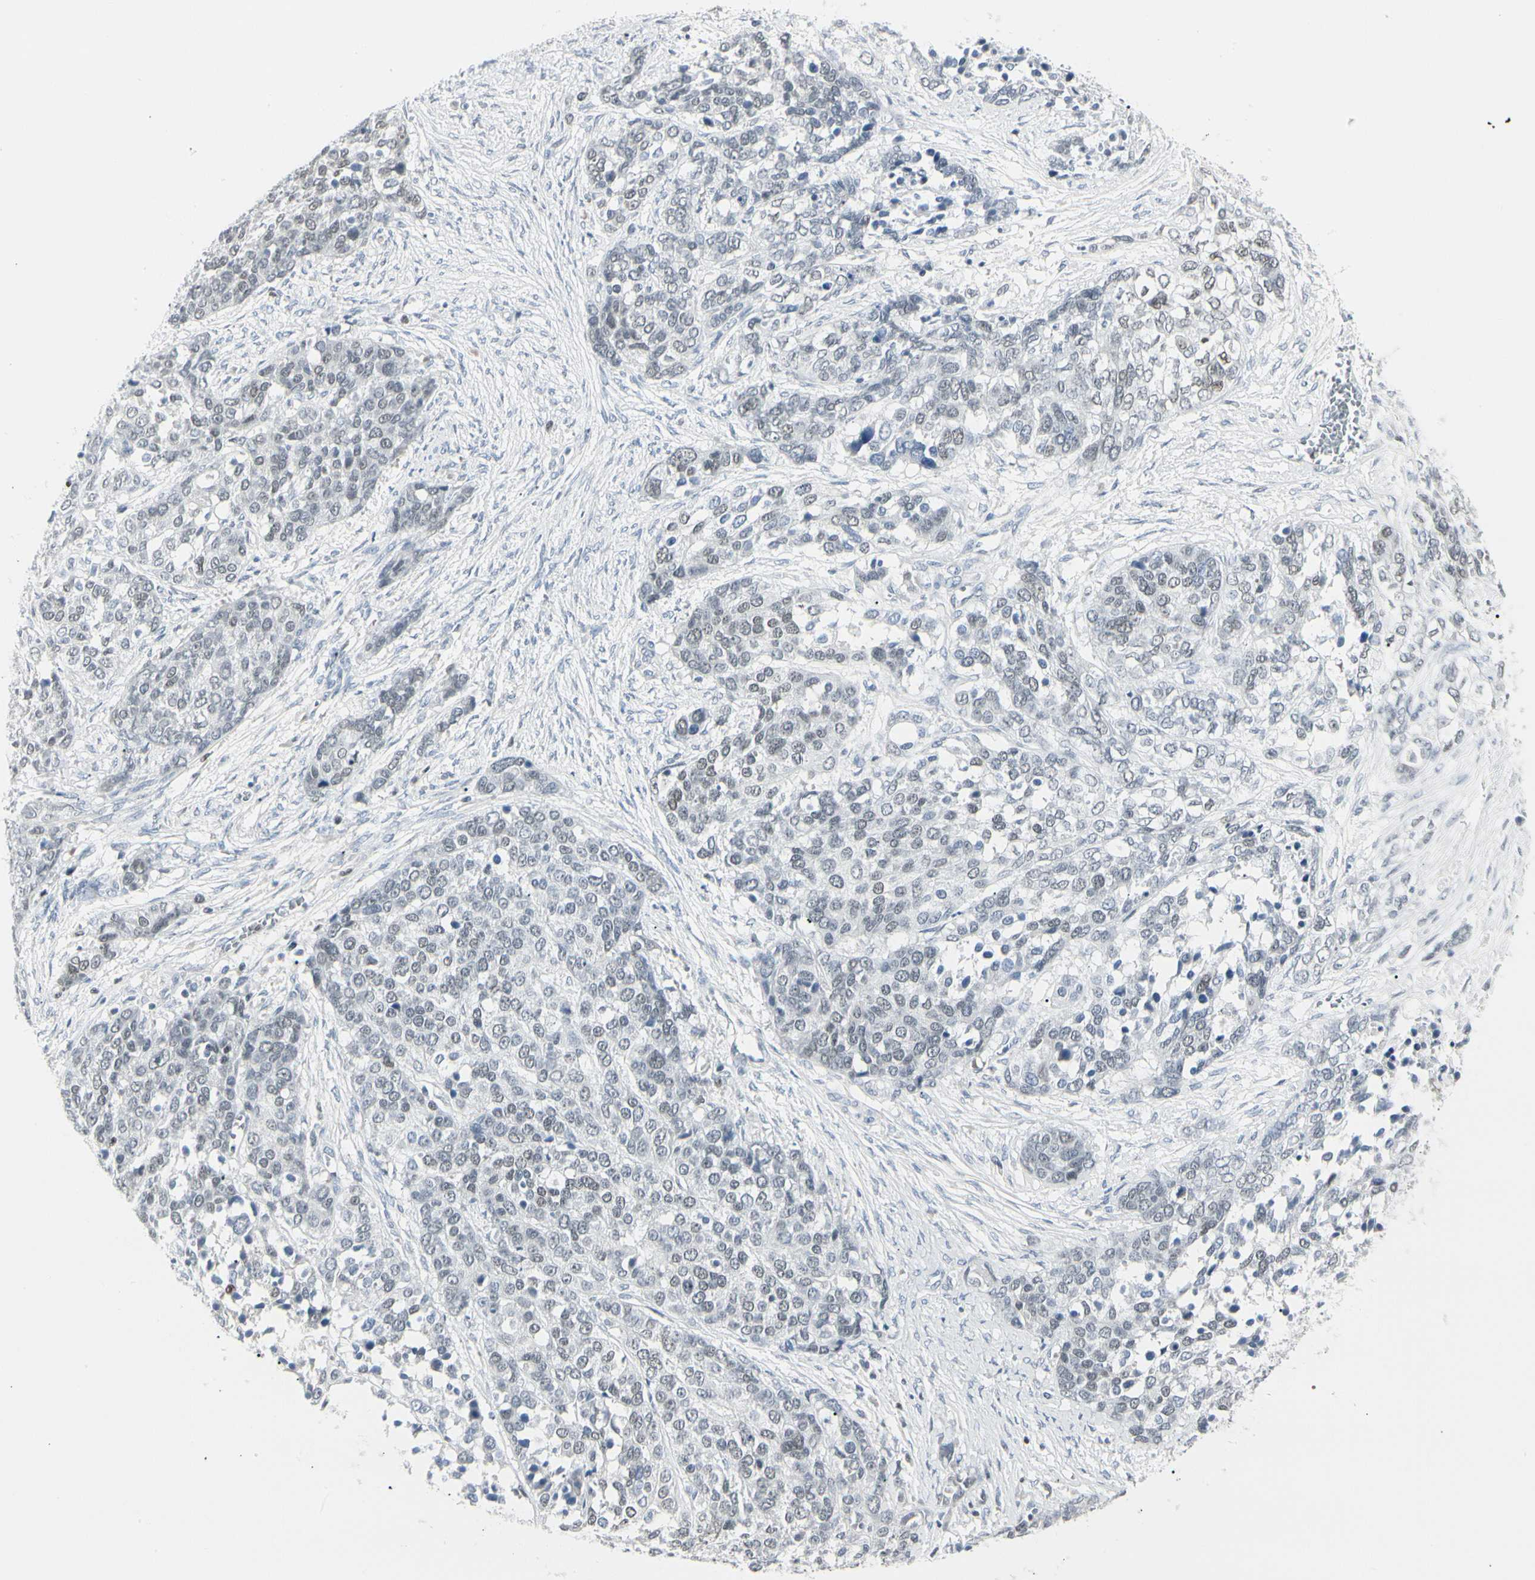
{"staining": {"intensity": "weak", "quantity": "<25%", "location": "nuclear"}, "tissue": "ovarian cancer", "cell_type": "Tumor cells", "image_type": "cancer", "snomed": [{"axis": "morphology", "description": "Cystadenocarcinoma, serous, NOS"}, {"axis": "topography", "description": "Ovary"}], "caption": "Tumor cells are negative for brown protein staining in ovarian serous cystadenocarcinoma. (DAB immunohistochemistry (IHC) with hematoxylin counter stain).", "gene": "ZBTB7B", "patient": {"sex": "female", "age": 44}}